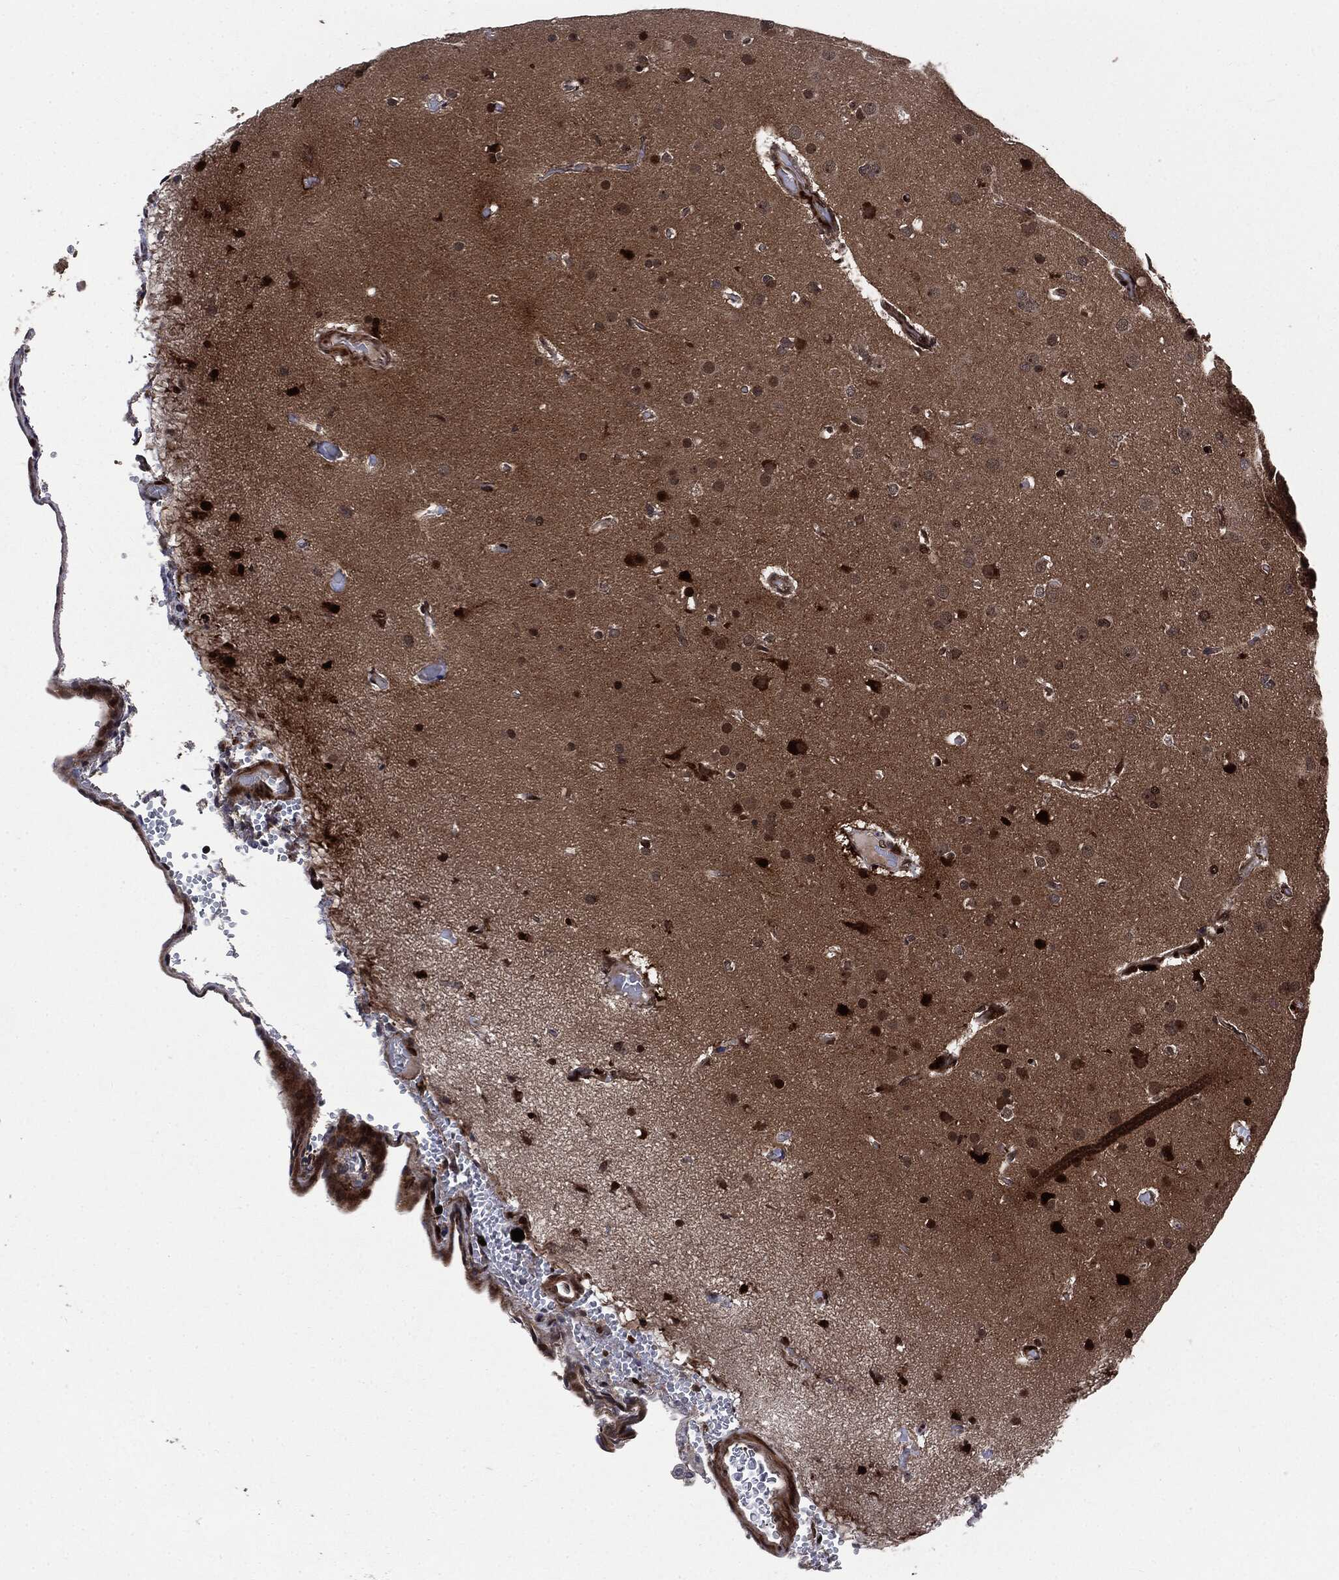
{"staining": {"intensity": "weak", "quantity": "<25%", "location": "nuclear"}, "tissue": "glioma", "cell_type": "Tumor cells", "image_type": "cancer", "snomed": [{"axis": "morphology", "description": "Glioma, malignant, NOS"}, {"axis": "topography", "description": "Cerebral cortex"}], "caption": "Immunohistochemistry micrograph of human malignant glioma stained for a protein (brown), which reveals no expression in tumor cells.", "gene": "SMAD4", "patient": {"sex": "male", "age": 58}}